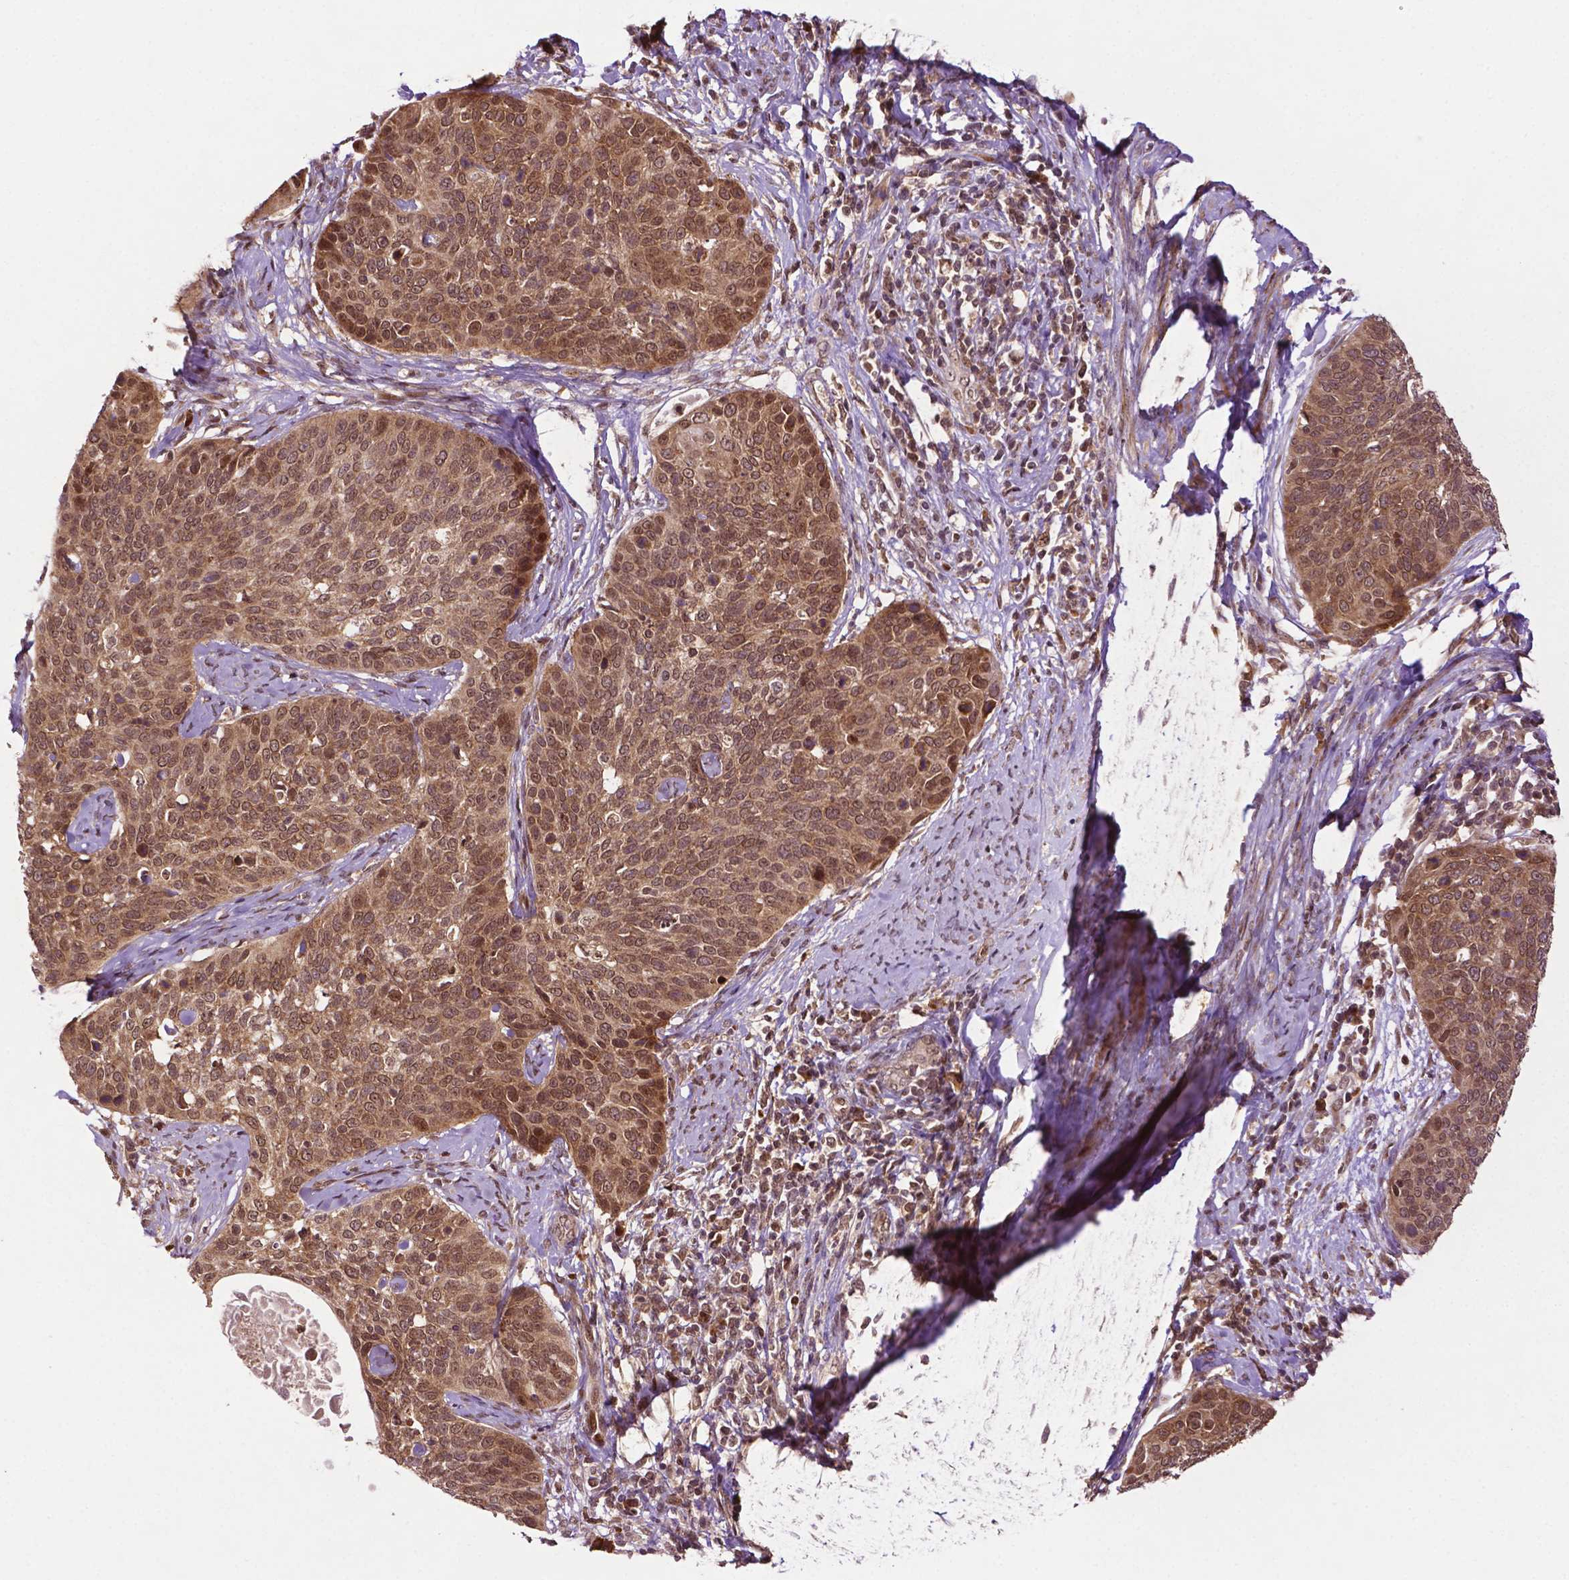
{"staining": {"intensity": "moderate", "quantity": ">75%", "location": "cytoplasmic/membranous,nuclear"}, "tissue": "cervical cancer", "cell_type": "Tumor cells", "image_type": "cancer", "snomed": [{"axis": "morphology", "description": "Squamous cell carcinoma, NOS"}, {"axis": "topography", "description": "Cervix"}], "caption": "DAB immunohistochemical staining of human cervical cancer reveals moderate cytoplasmic/membranous and nuclear protein expression in approximately >75% of tumor cells.", "gene": "TMX2", "patient": {"sex": "female", "age": 69}}